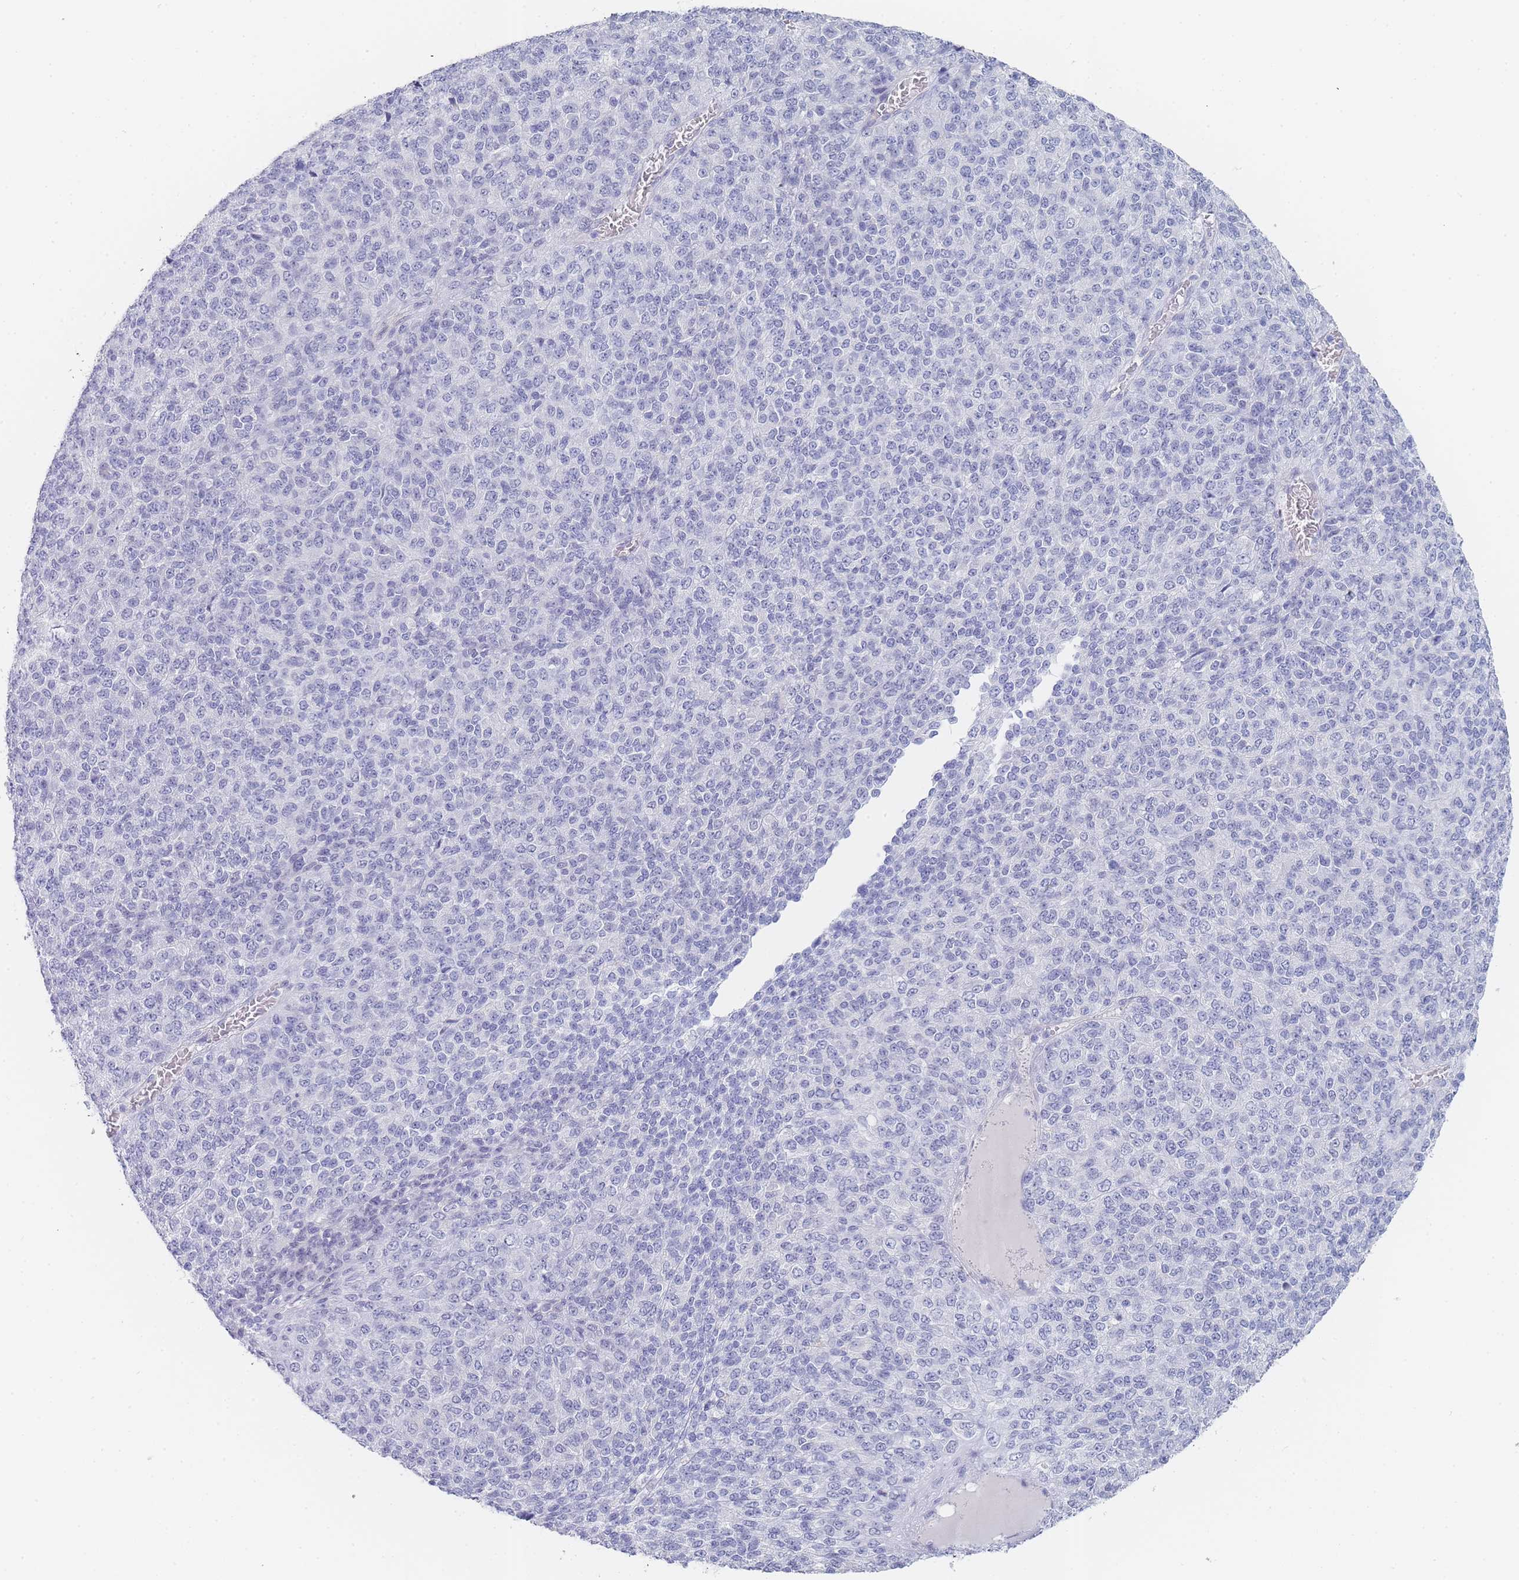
{"staining": {"intensity": "negative", "quantity": "none", "location": "none"}, "tissue": "melanoma", "cell_type": "Tumor cells", "image_type": "cancer", "snomed": [{"axis": "morphology", "description": "Malignant melanoma, Metastatic site"}, {"axis": "topography", "description": "Brain"}], "caption": "A micrograph of human melanoma is negative for staining in tumor cells.", "gene": "IMPG1", "patient": {"sex": "female", "age": 56}}